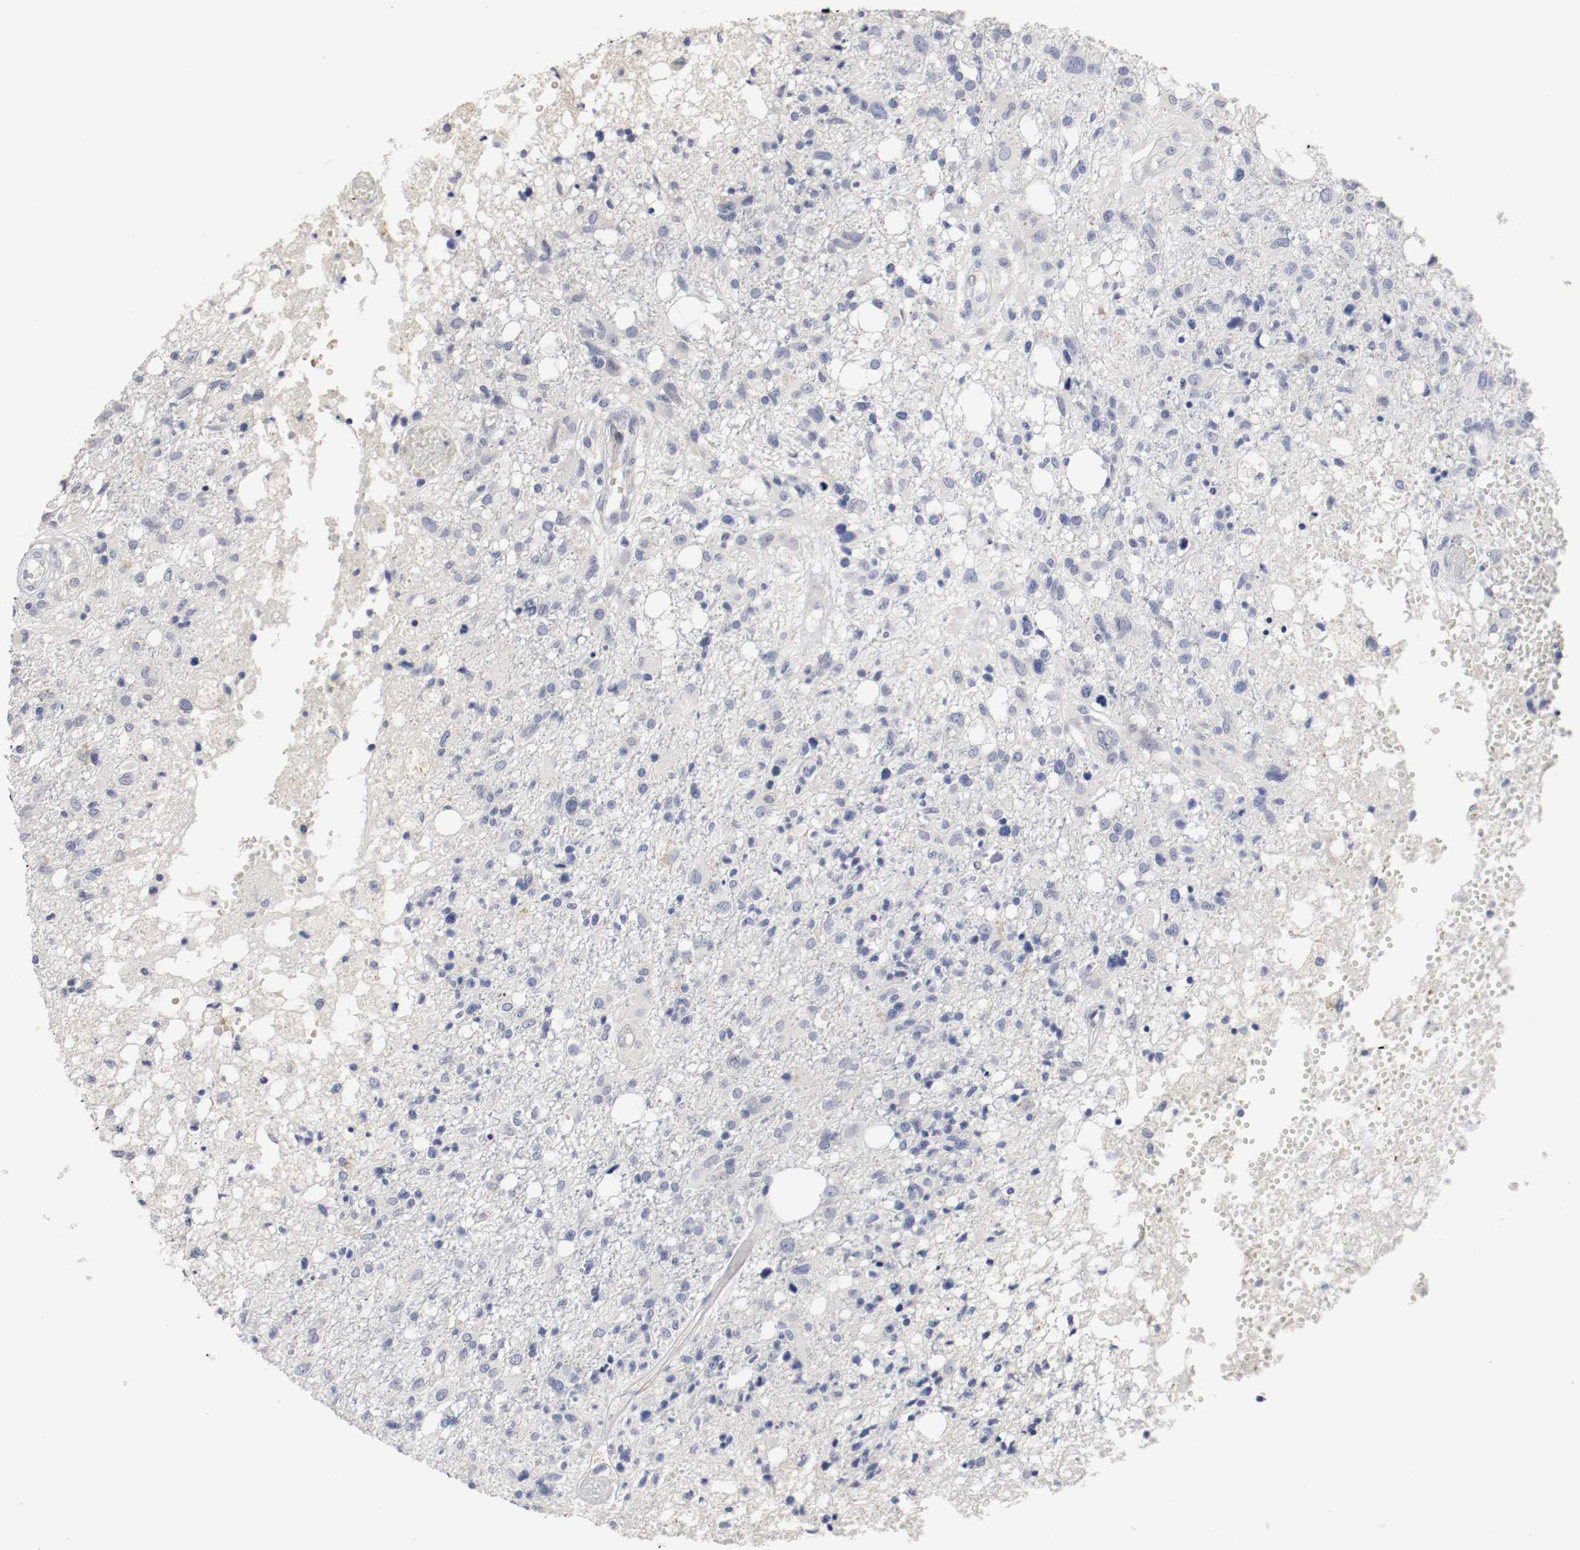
{"staining": {"intensity": "negative", "quantity": "none", "location": "none"}, "tissue": "glioma", "cell_type": "Tumor cells", "image_type": "cancer", "snomed": [{"axis": "morphology", "description": "Glioma, malignant, High grade"}, {"axis": "topography", "description": "Cerebral cortex"}], "caption": "Human malignant high-grade glioma stained for a protein using immunohistochemistry (IHC) reveals no positivity in tumor cells.", "gene": "KIT", "patient": {"sex": "male", "age": 76}}